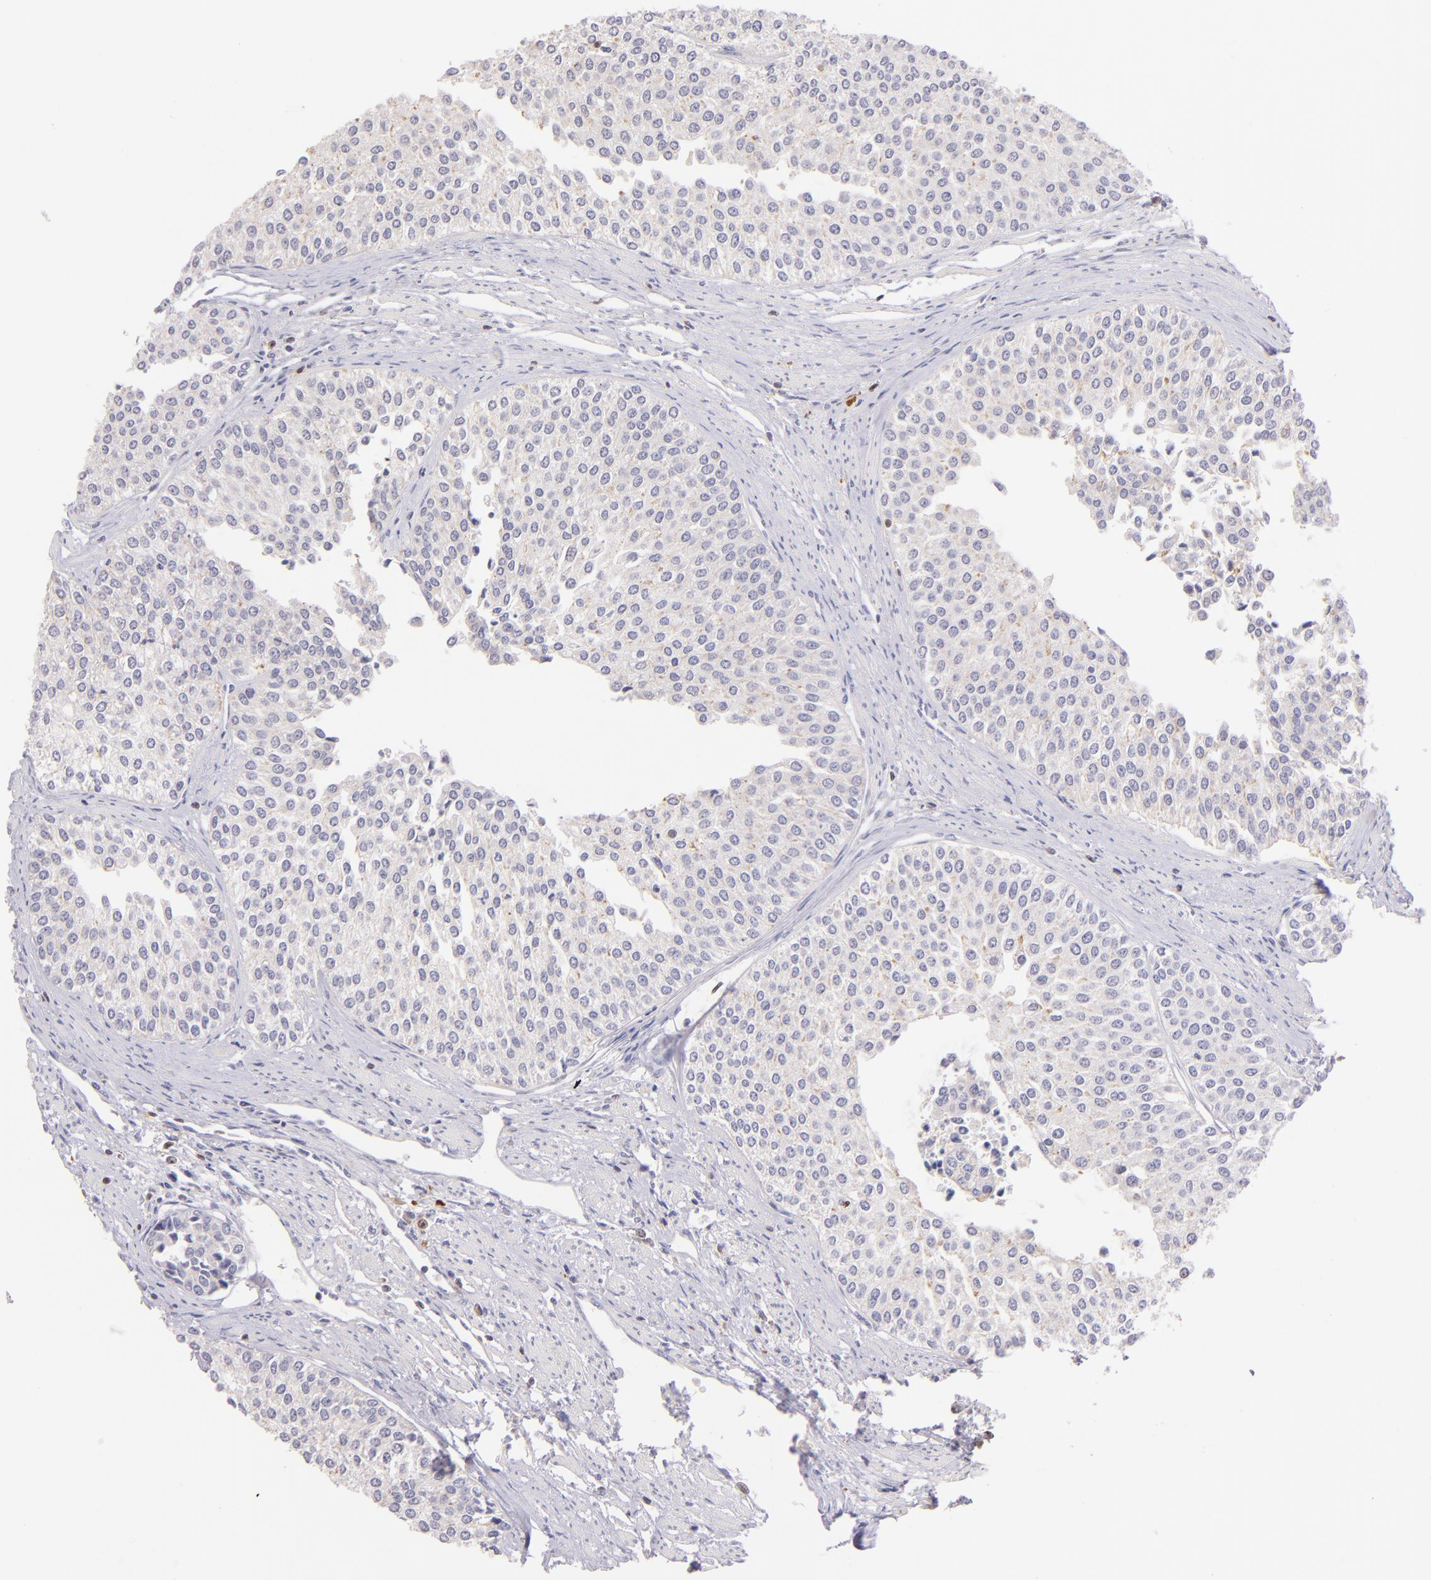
{"staining": {"intensity": "weak", "quantity": "<25%", "location": "cytoplasmic/membranous"}, "tissue": "urothelial cancer", "cell_type": "Tumor cells", "image_type": "cancer", "snomed": [{"axis": "morphology", "description": "Urothelial carcinoma, Low grade"}, {"axis": "topography", "description": "Urinary bladder"}], "caption": "DAB (3,3'-diaminobenzidine) immunohistochemical staining of urothelial cancer shows no significant staining in tumor cells.", "gene": "ZAP70", "patient": {"sex": "female", "age": 73}}